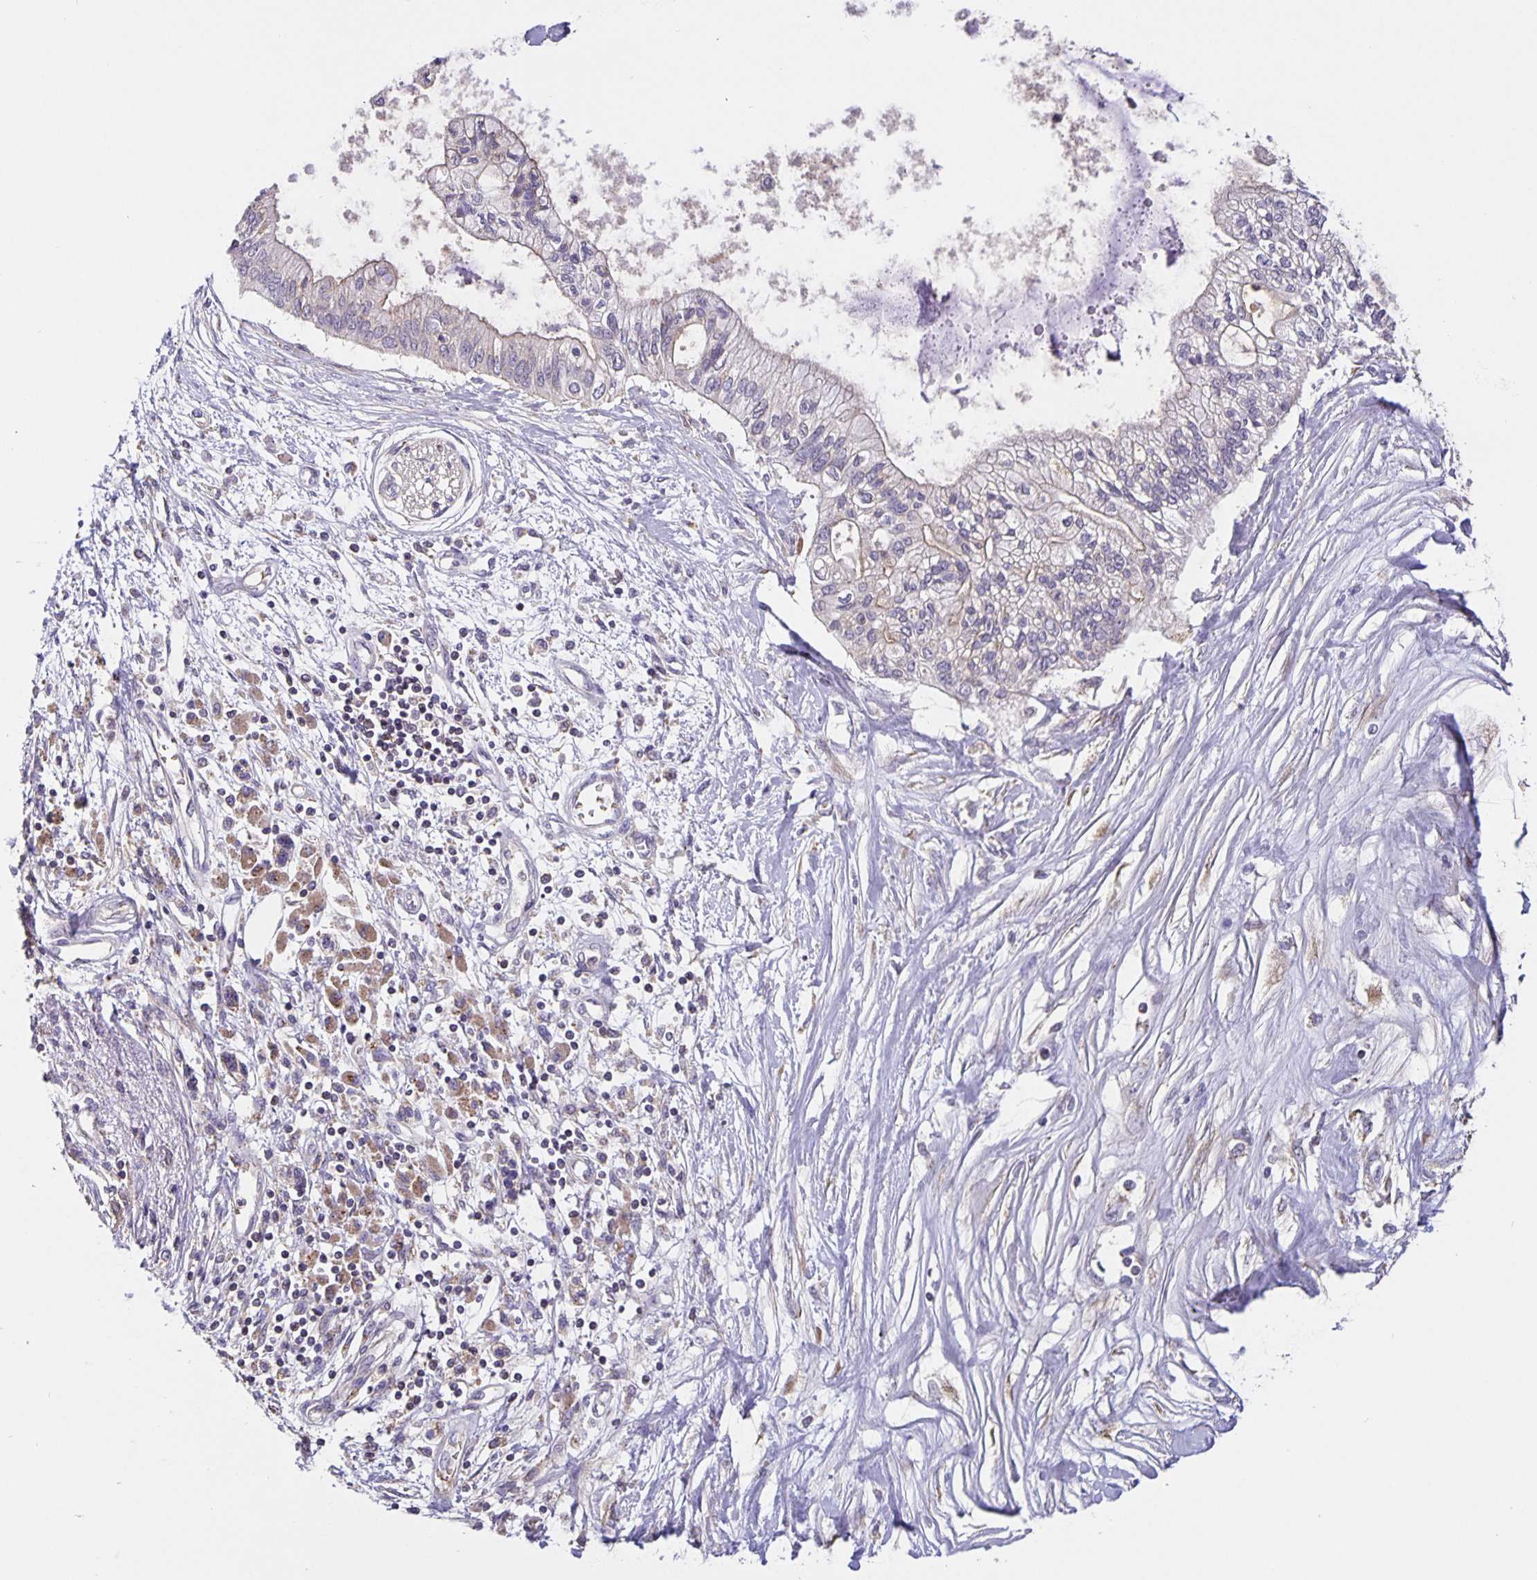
{"staining": {"intensity": "moderate", "quantity": "<25%", "location": "cytoplasmic/membranous"}, "tissue": "pancreatic cancer", "cell_type": "Tumor cells", "image_type": "cancer", "snomed": [{"axis": "morphology", "description": "Adenocarcinoma, NOS"}, {"axis": "topography", "description": "Pancreas"}], "caption": "The image exhibits immunohistochemical staining of pancreatic cancer (adenocarcinoma). There is moderate cytoplasmic/membranous positivity is appreciated in about <25% of tumor cells.", "gene": "TMEM71", "patient": {"sex": "female", "age": 77}}